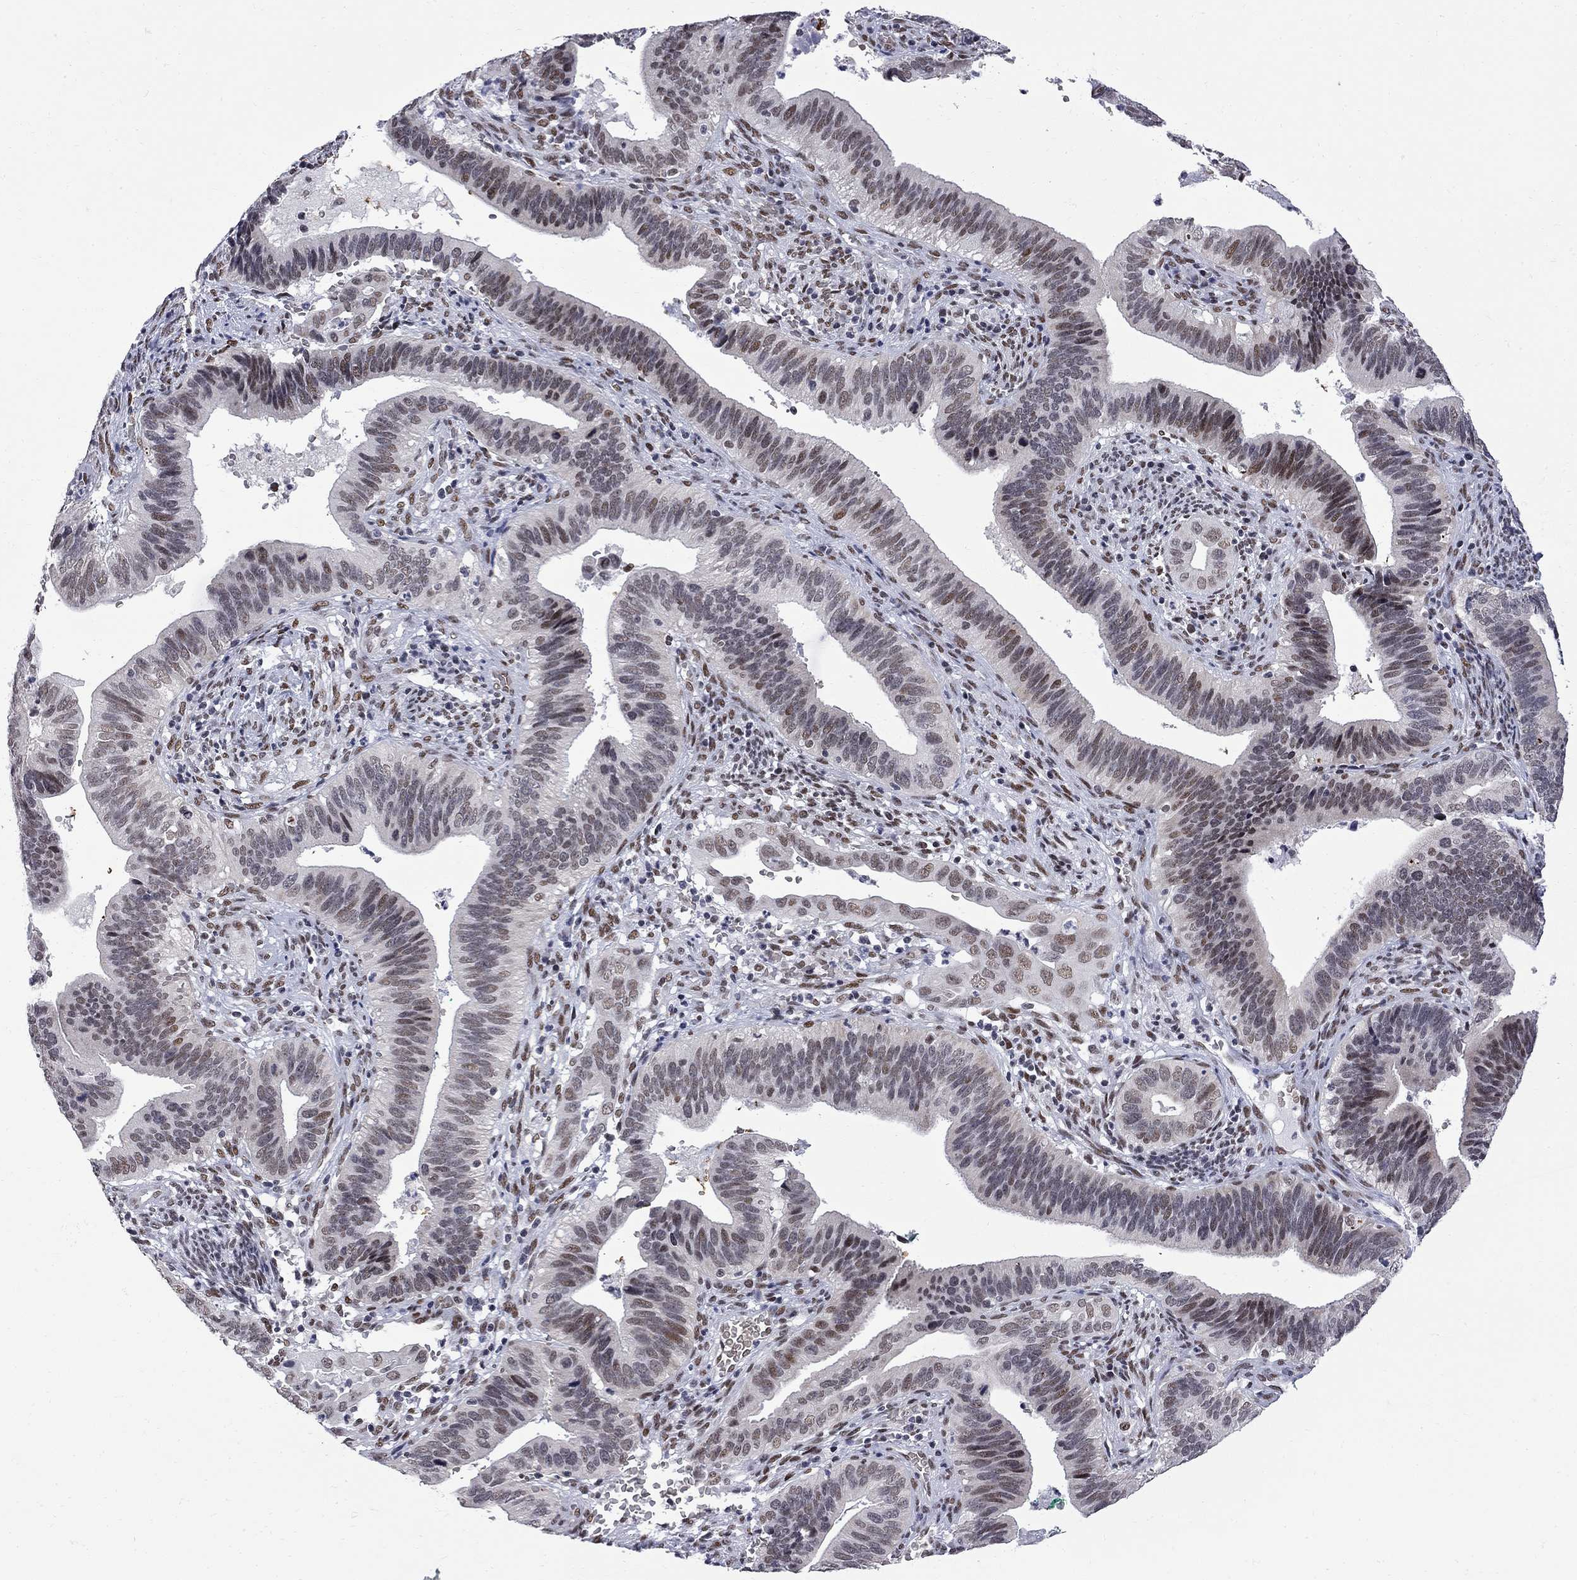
{"staining": {"intensity": "moderate", "quantity": "<25%", "location": "nuclear"}, "tissue": "cervical cancer", "cell_type": "Tumor cells", "image_type": "cancer", "snomed": [{"axis": "morphology", "description": "Adenocarcinoma, NOS"}, {"axis": "topography", "description": "Cervix"}], "caption": "IHC histopathology image of human cervical cancer stained for a protein (brown), which shows low levels of moderate nuclear staining in about <25% of tumor cells.", "gene": "ZBTB47", "patient": {"sex": "female", "age": 42}}